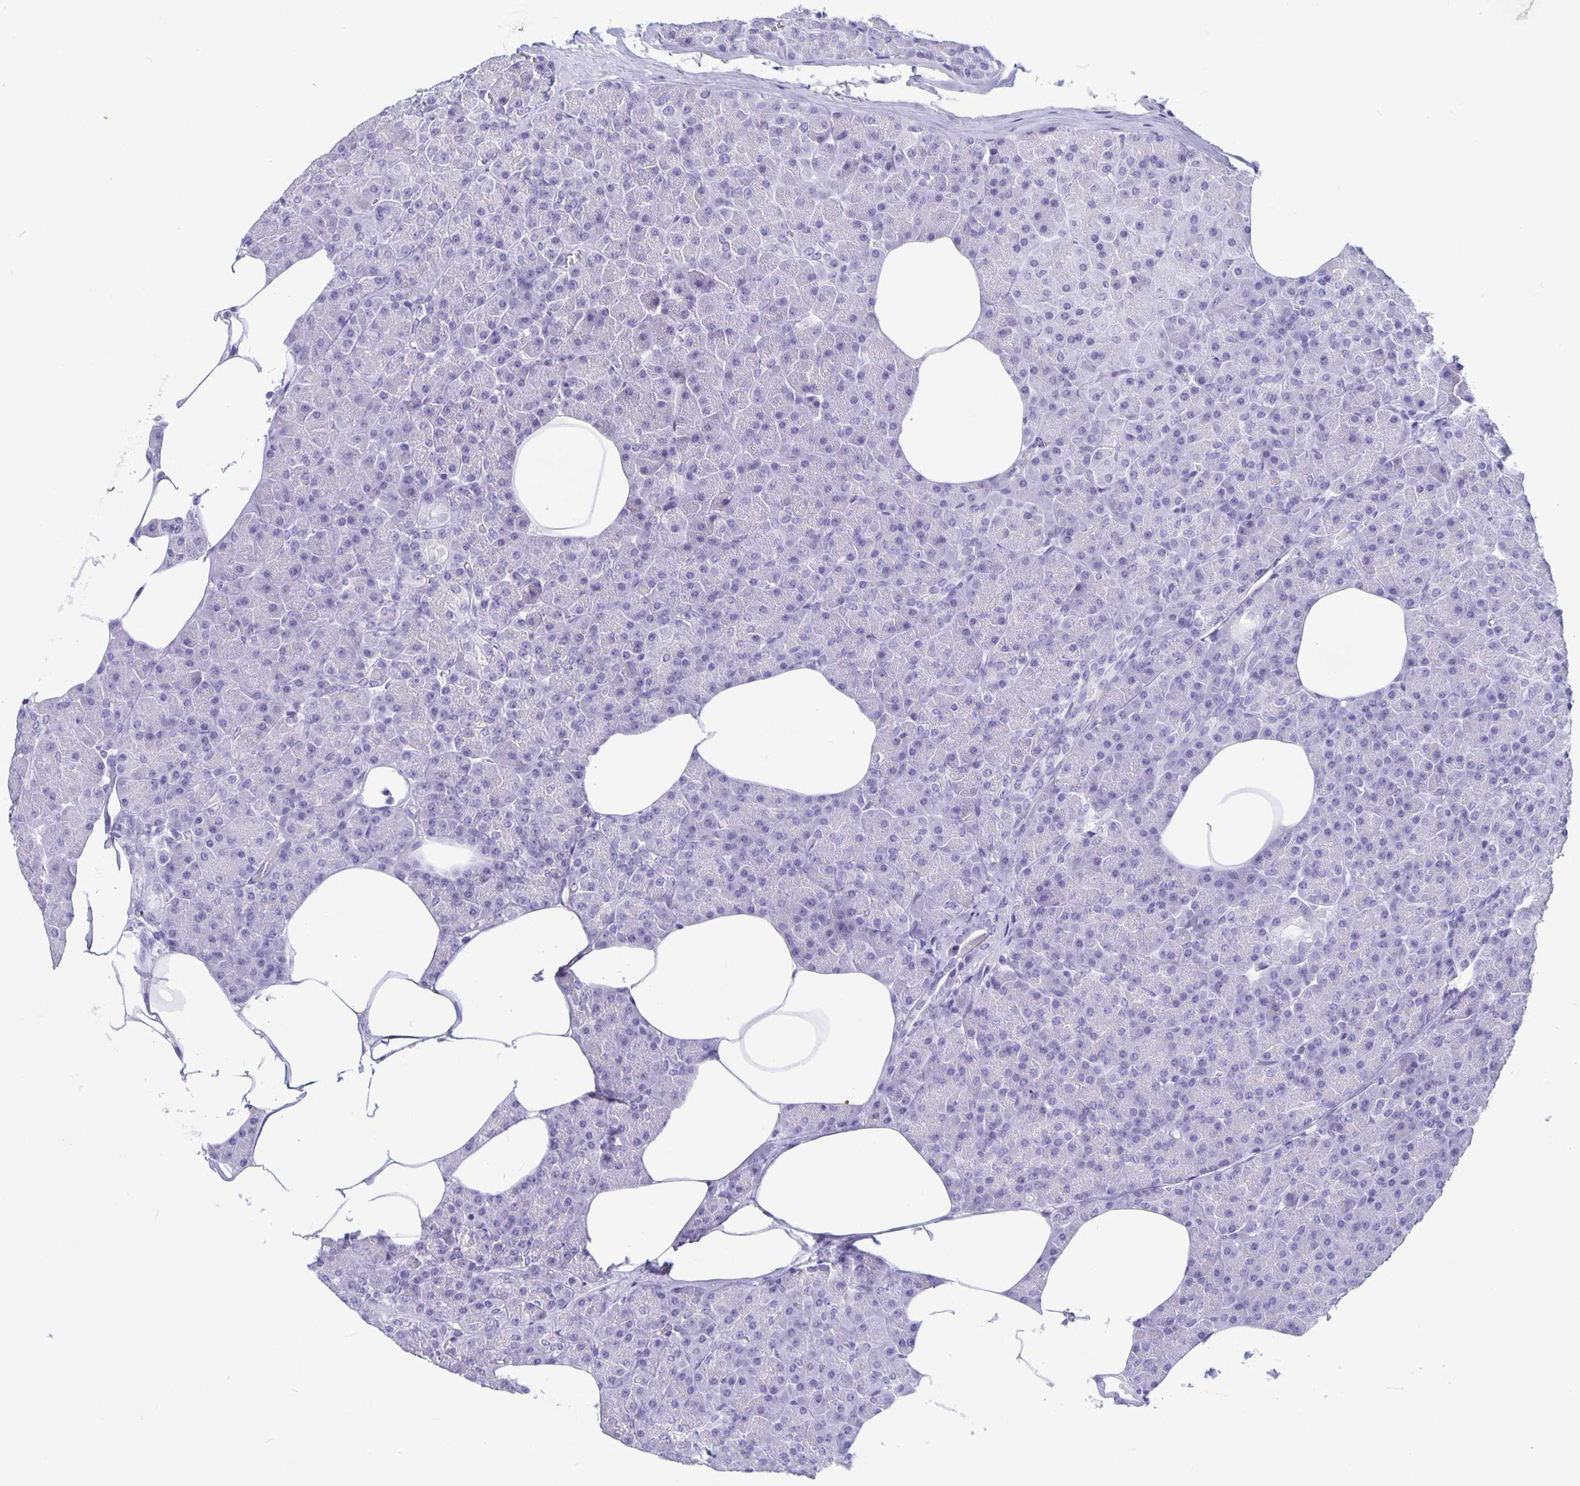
{"staining": {"intensity": "negative", "quantity": "none", "location": "none"}, "tissue": "pancreas", "cell_type": "Exocrine glandular cells", "image_type": "normal", "snomed": [{"axis": "morphology", "description": "Normal tissue, NOS"}, {"axis": "topography", "description": "Pancreas"}], "caption": "An immunohistochemistry (IHC) micrograph of benign pancreas is shown. There is no staining in exocrine glandular cells of pancreas.", "gene": "BPIFA3", "patient": {"sex": "female", "age": 45}}